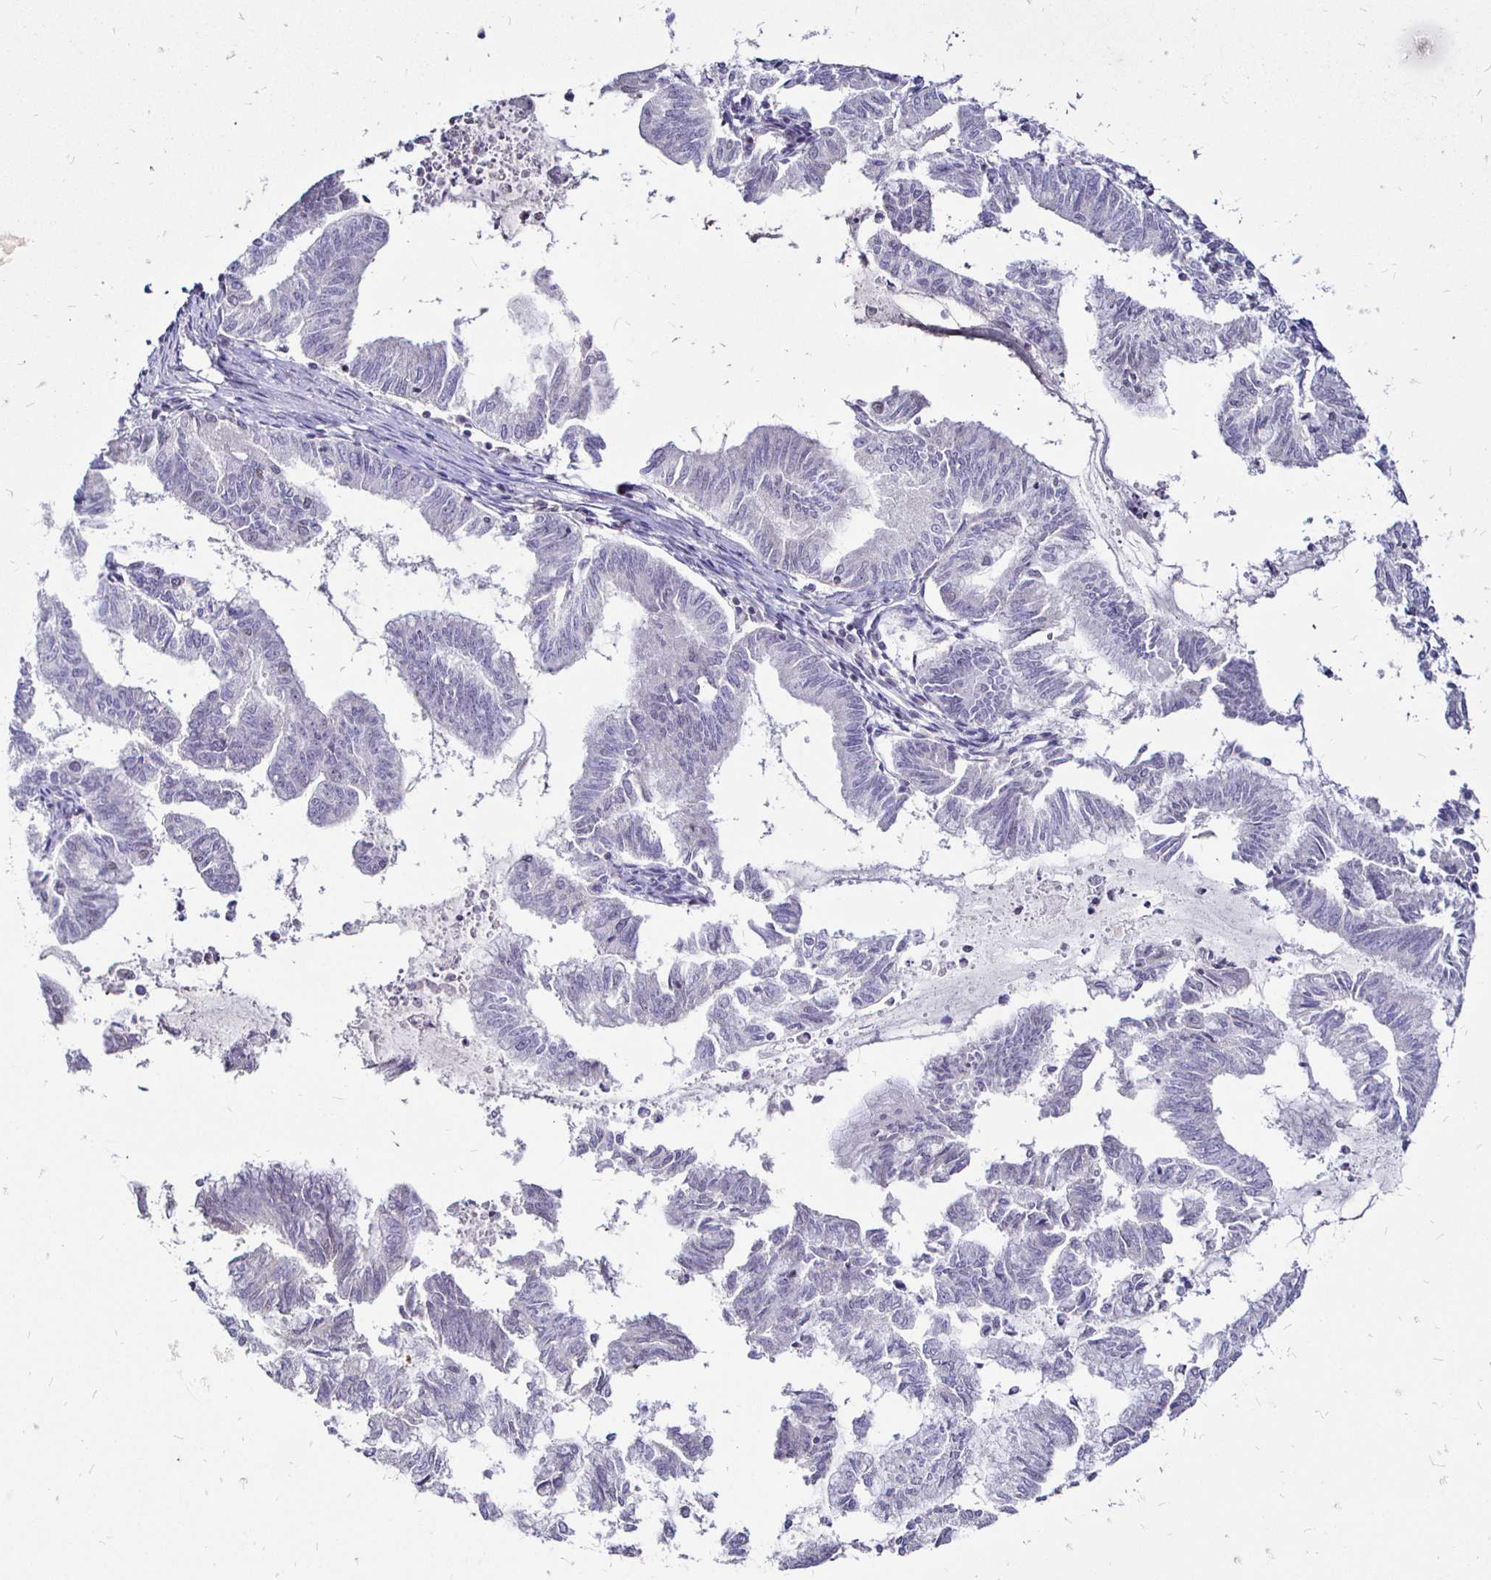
{"staining": {"intensity": "negative", "quantity": "none", "location": "none"}, "tissue": "endometrial cancer", "cell_type": "Tumor cells", "image_type": "cancer", "snomed": [{"axis": "morphology", "description": "Adenocarcinoma, NOS"}, {"axis": "topography", "description": "Endometrium"}], "caption": "This photomicrograph is of endometrial cancer (adenocarcinoma) stained with IHC to label a protein in brown with the nuclei are counter-stained blue. There is no expression in tumor cells.", "gene": "SIN3A", "patient": {"sex": "female", "age": 79}}